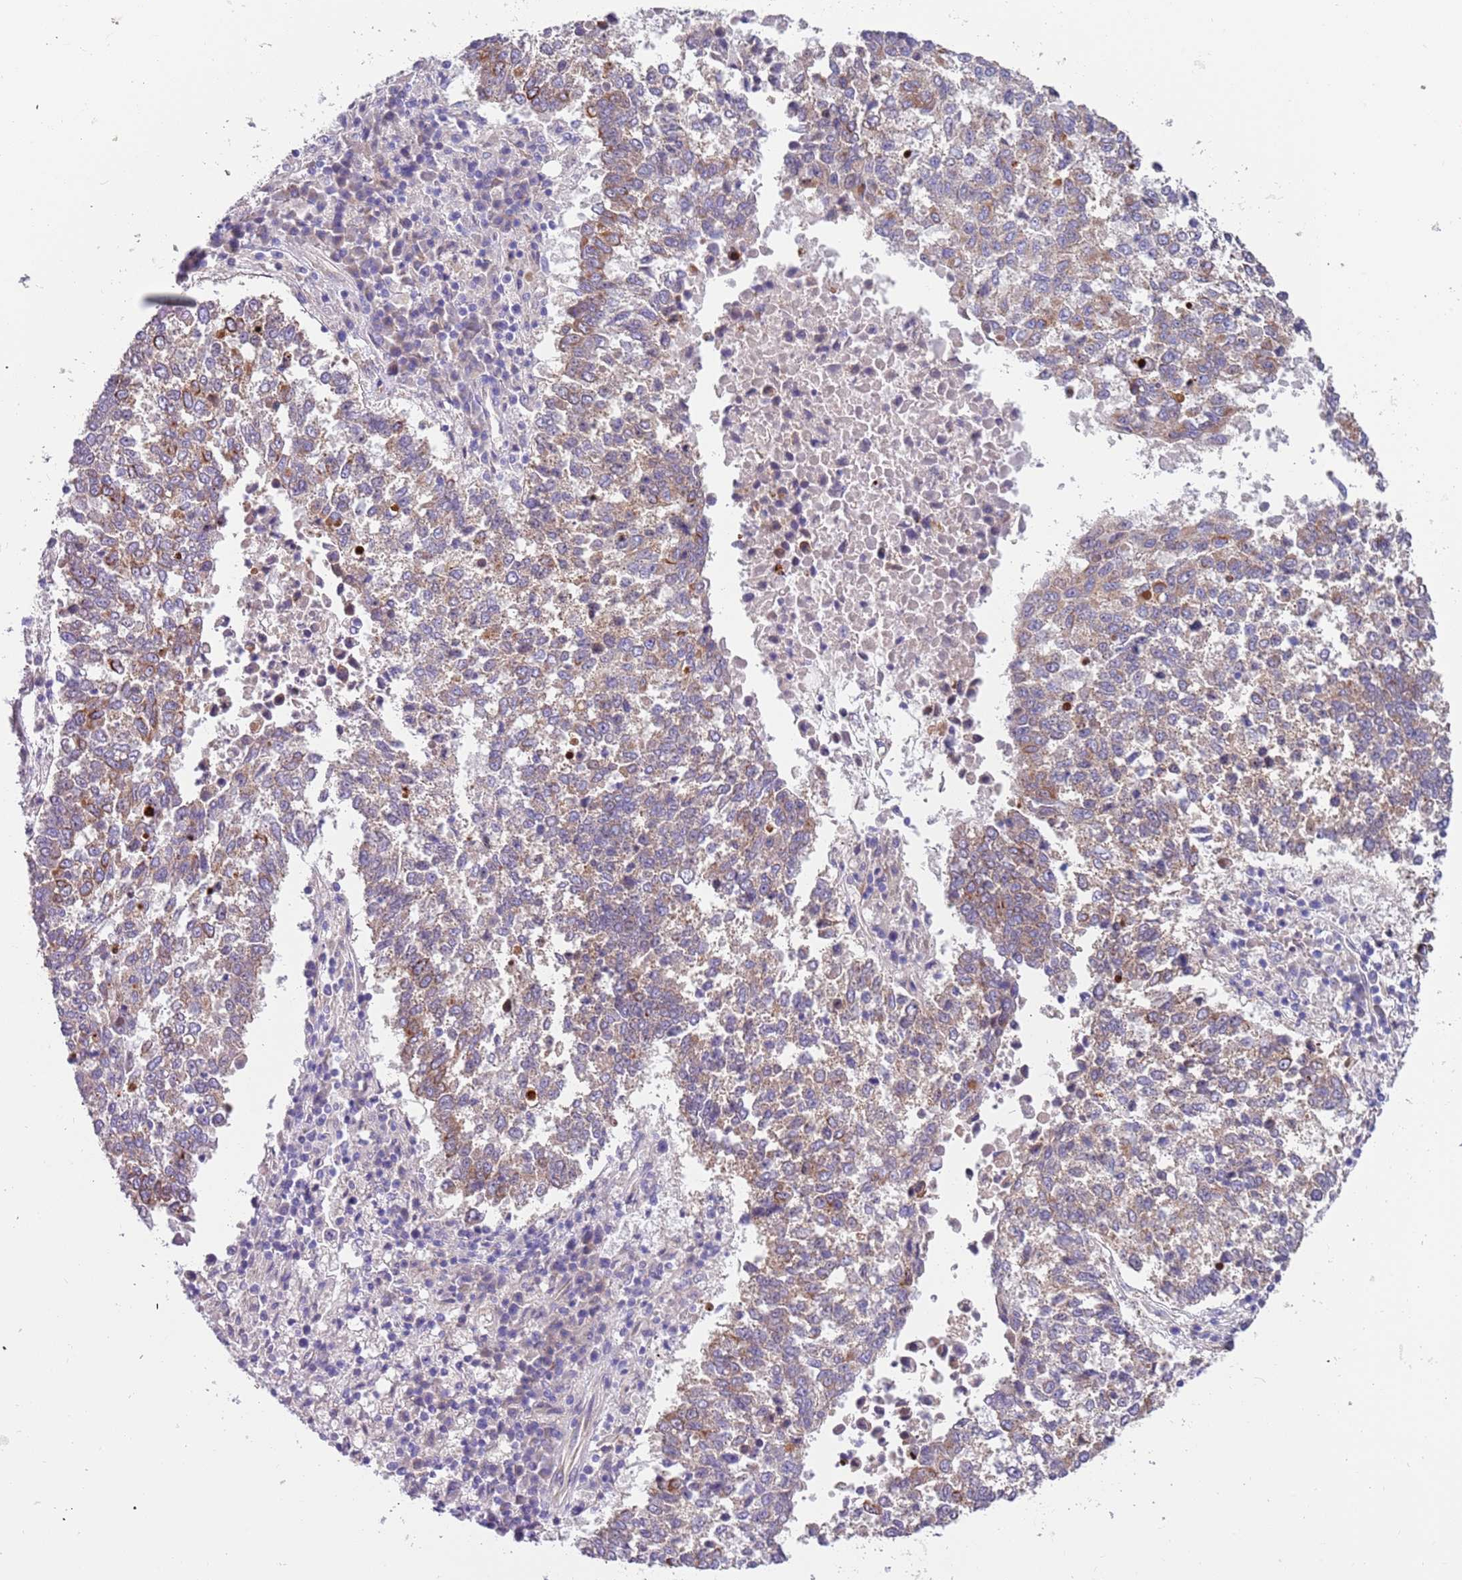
{"staining": {"intensity": "moderate", "quantity": "<25%", "location": "cytoplasmic/membranous"}, "tissue": "lung cancer", "cell_type": "Tumor cells", "image_type": "cancer", "snomed": [{"axis": "morphology", "description": "Squamous cell carcinoma, NOS"}, {"axis": "topography", "description": "Lung"}], "caption": "Immunohistochemical staining of human lung cancer (squamous cell carcinoma) demonstrates low levels of moderate cytoplasmic/membranous expression in approximately <25% of tumor cells.", "gene": "LAMB4", "patient": {"sex": "male", "age": 73}}